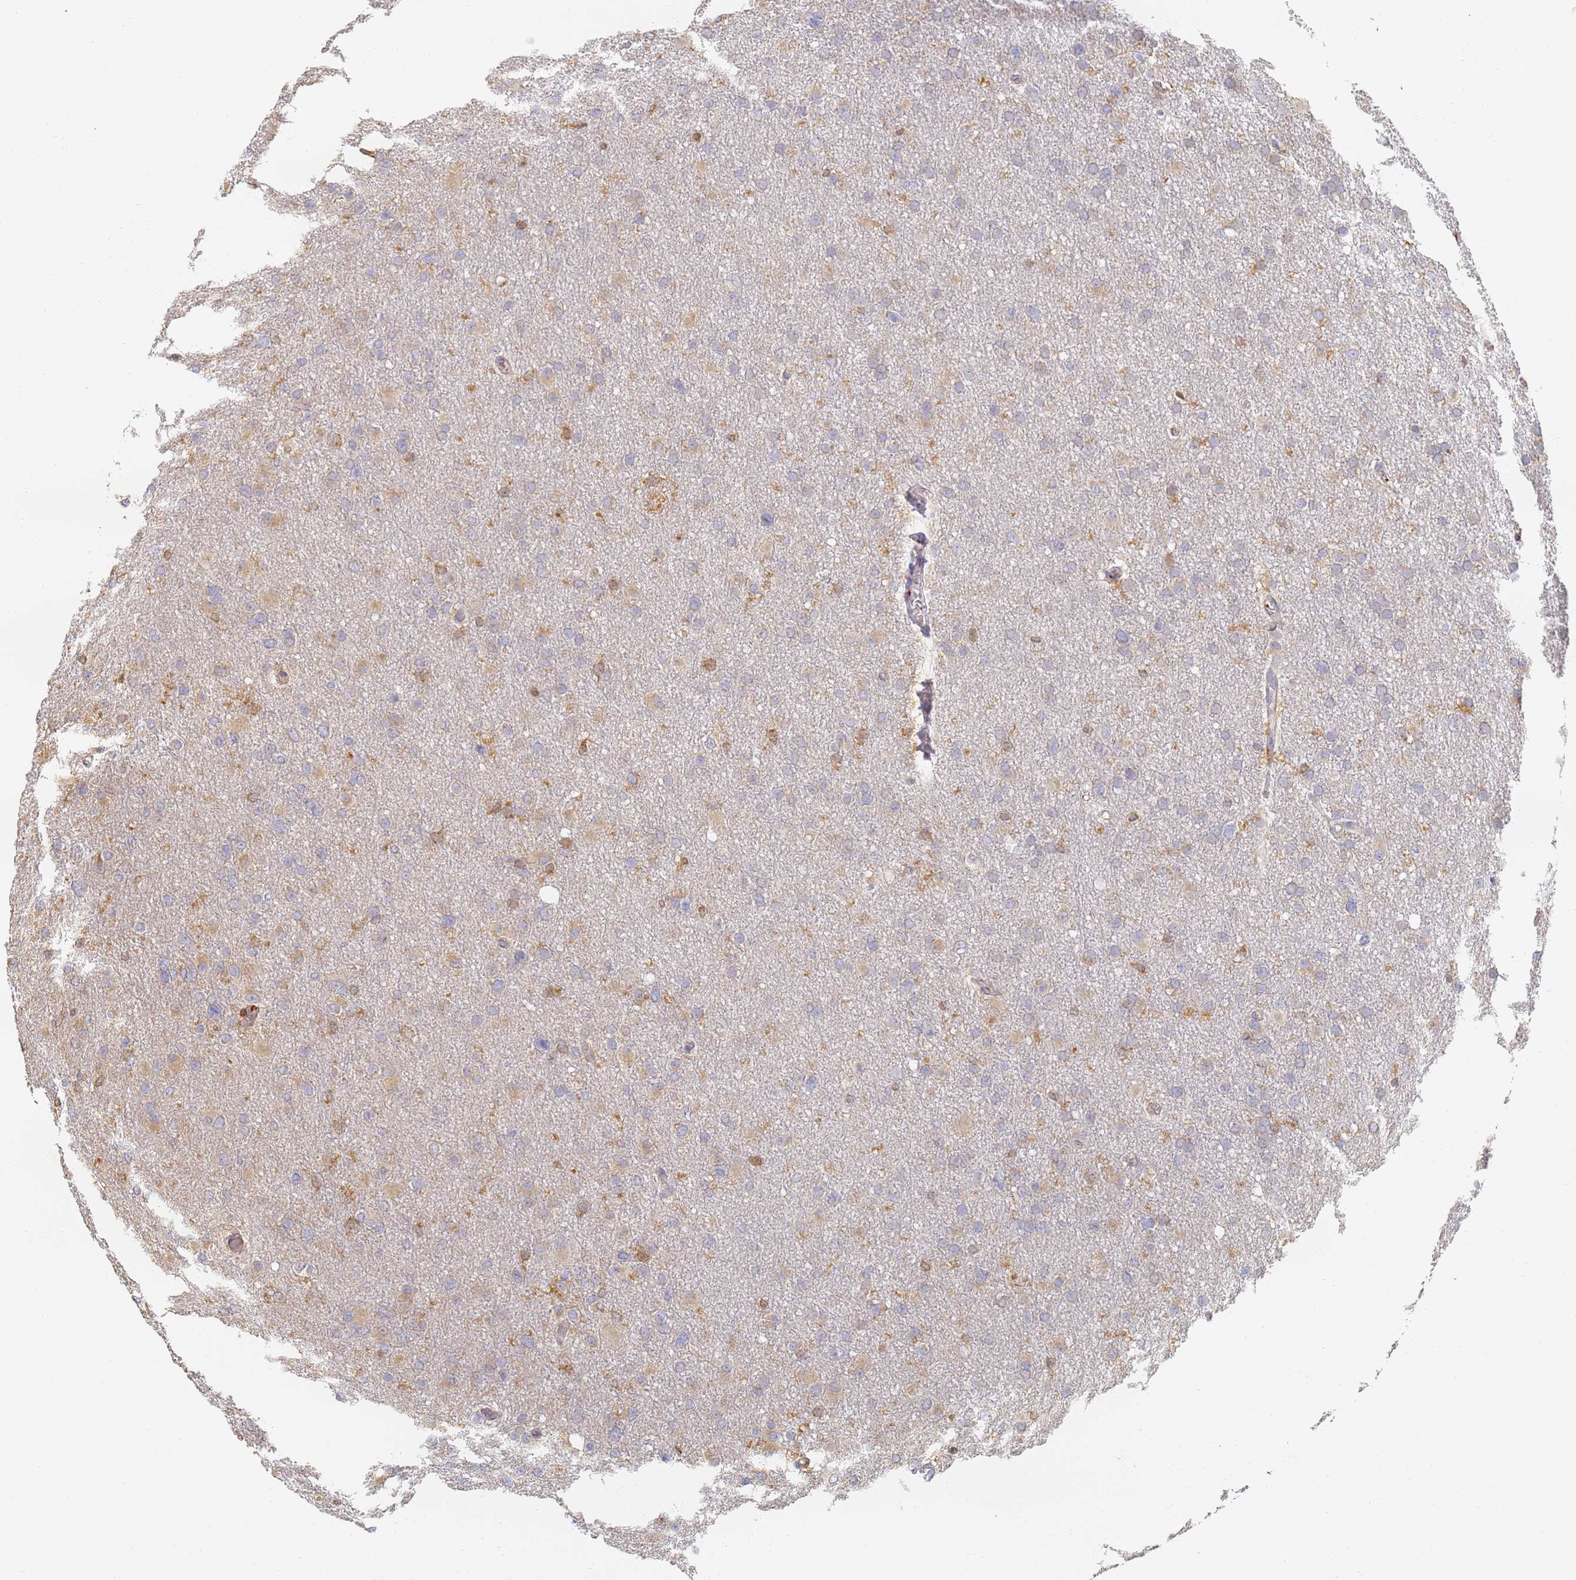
{"staining": {"intensity": "weak", "quantity": "<25%", "location": "cytoplasmic/membranous"}, "tissue": "glioma", "cell_type": "Tumor cells", "image_type": "cancer", "snomed": [{"axis": "morphology", "description": "Glioma, malignant, High grade"}, {"axis": "topography", "description": "Cerebral cortex"}], "caption": "Glioma was stained to show a protein in brown. There is no significant positivity in tumor cells.", "gene": "BIN2", "patient": {"sex": "female", "age": 36}}